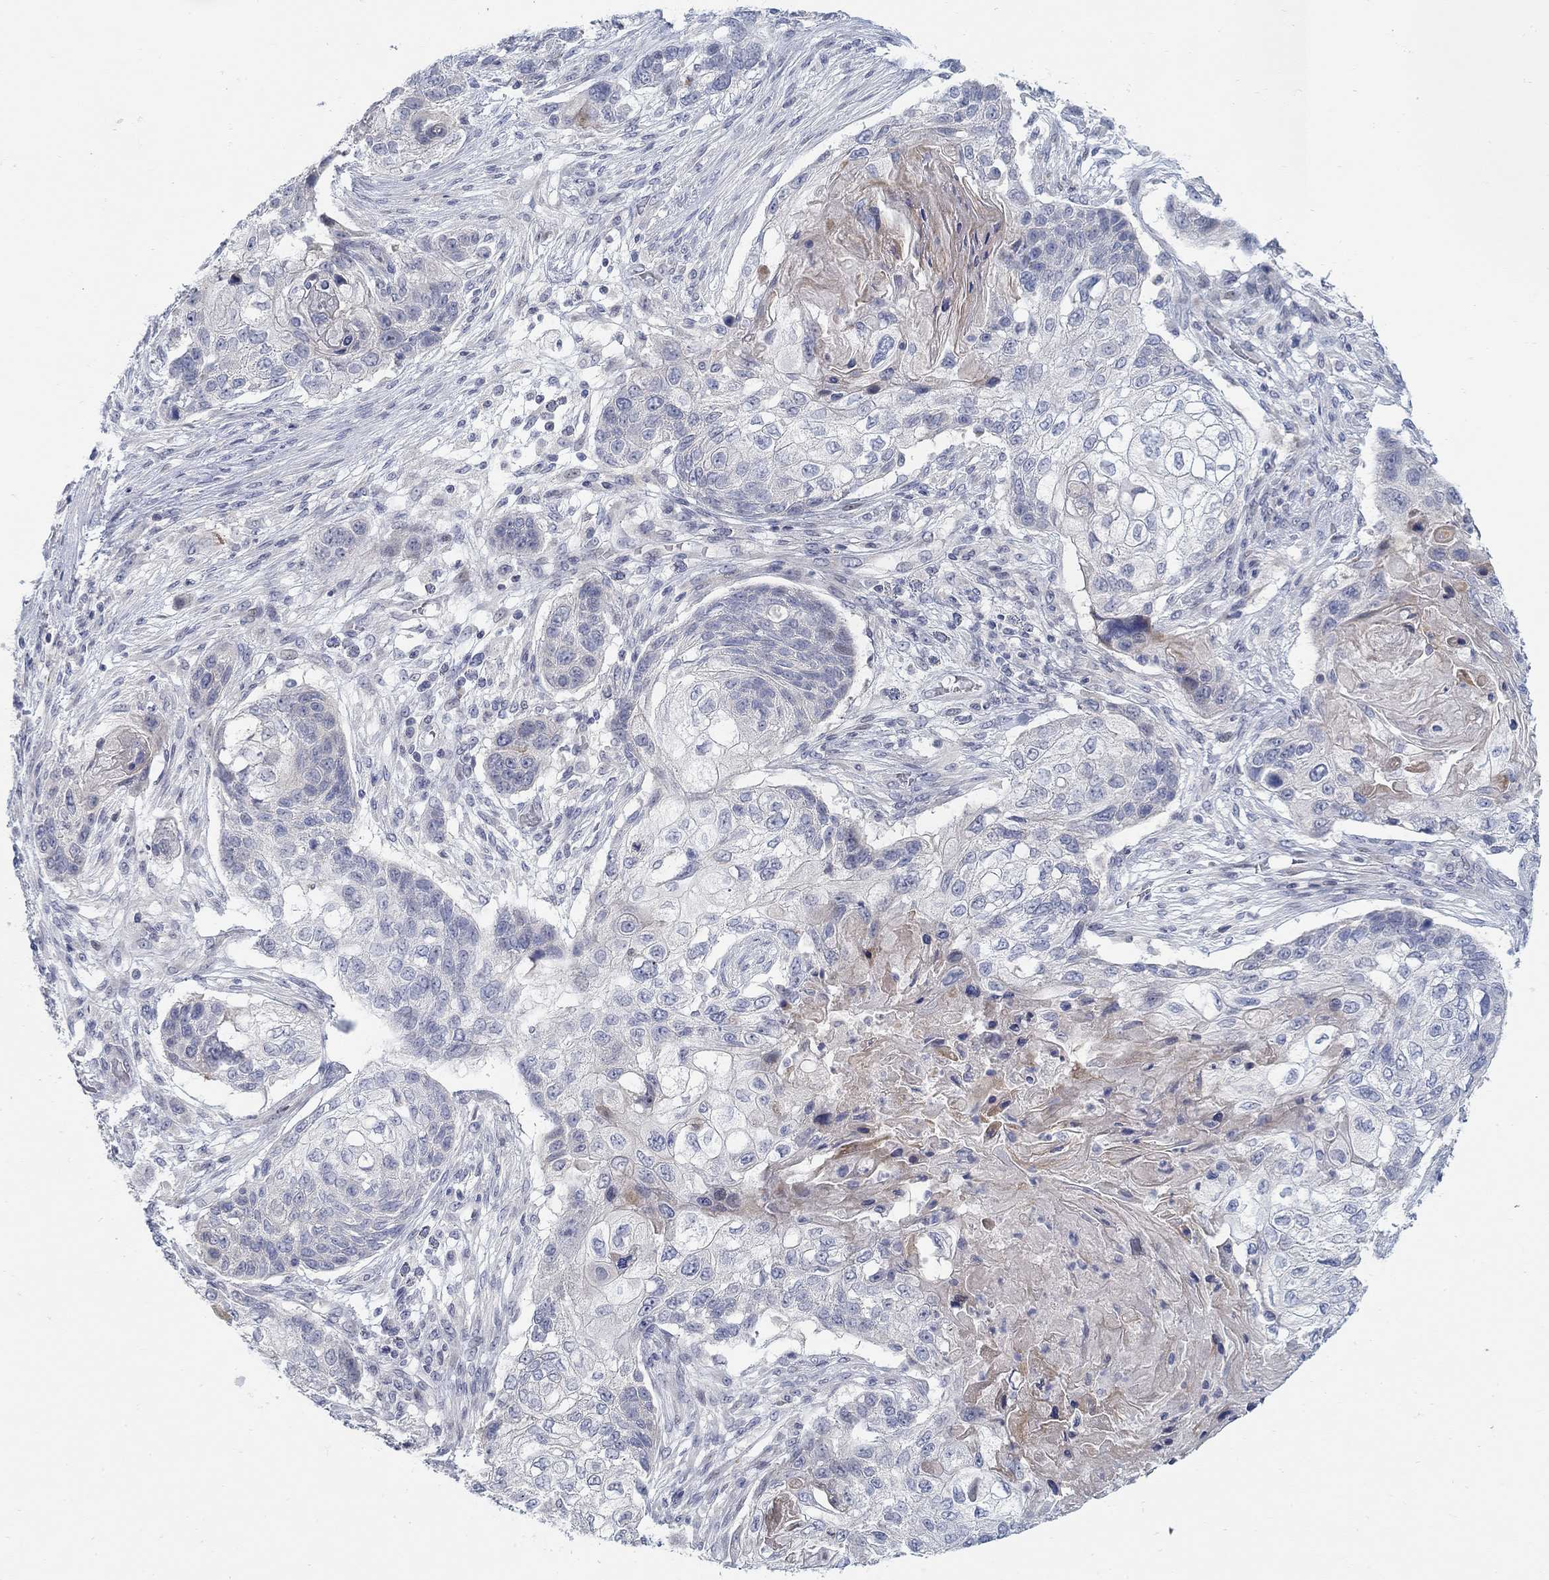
{"staining": {"intensity": "negative", "quantity": "none", "location": "none"}, "tissue": "lung cancer", "cell_type": "Tumor cells", "image_type": "cancer", "snomed": [{"axis": "morphology", "description": "Normal tissue, NOS"}, {"axis": "morphology", "description": "Squamous cell carcinoma, NOS"}, {"axis": "topography", "description": "Bronchus"}, {"axis": "topography", "description": "Lung"}], "caption": "Immunohistochemistry (IHC) photomicrograph of neoplastic tissue: squamous cell carcinoma (lung) stained with DAB (3,3'-diaminobenzidine) exhibits no significant protein expression in tumor cells.", "gene": "ANO7", "patient": {"sex": "male", "age": 69}}